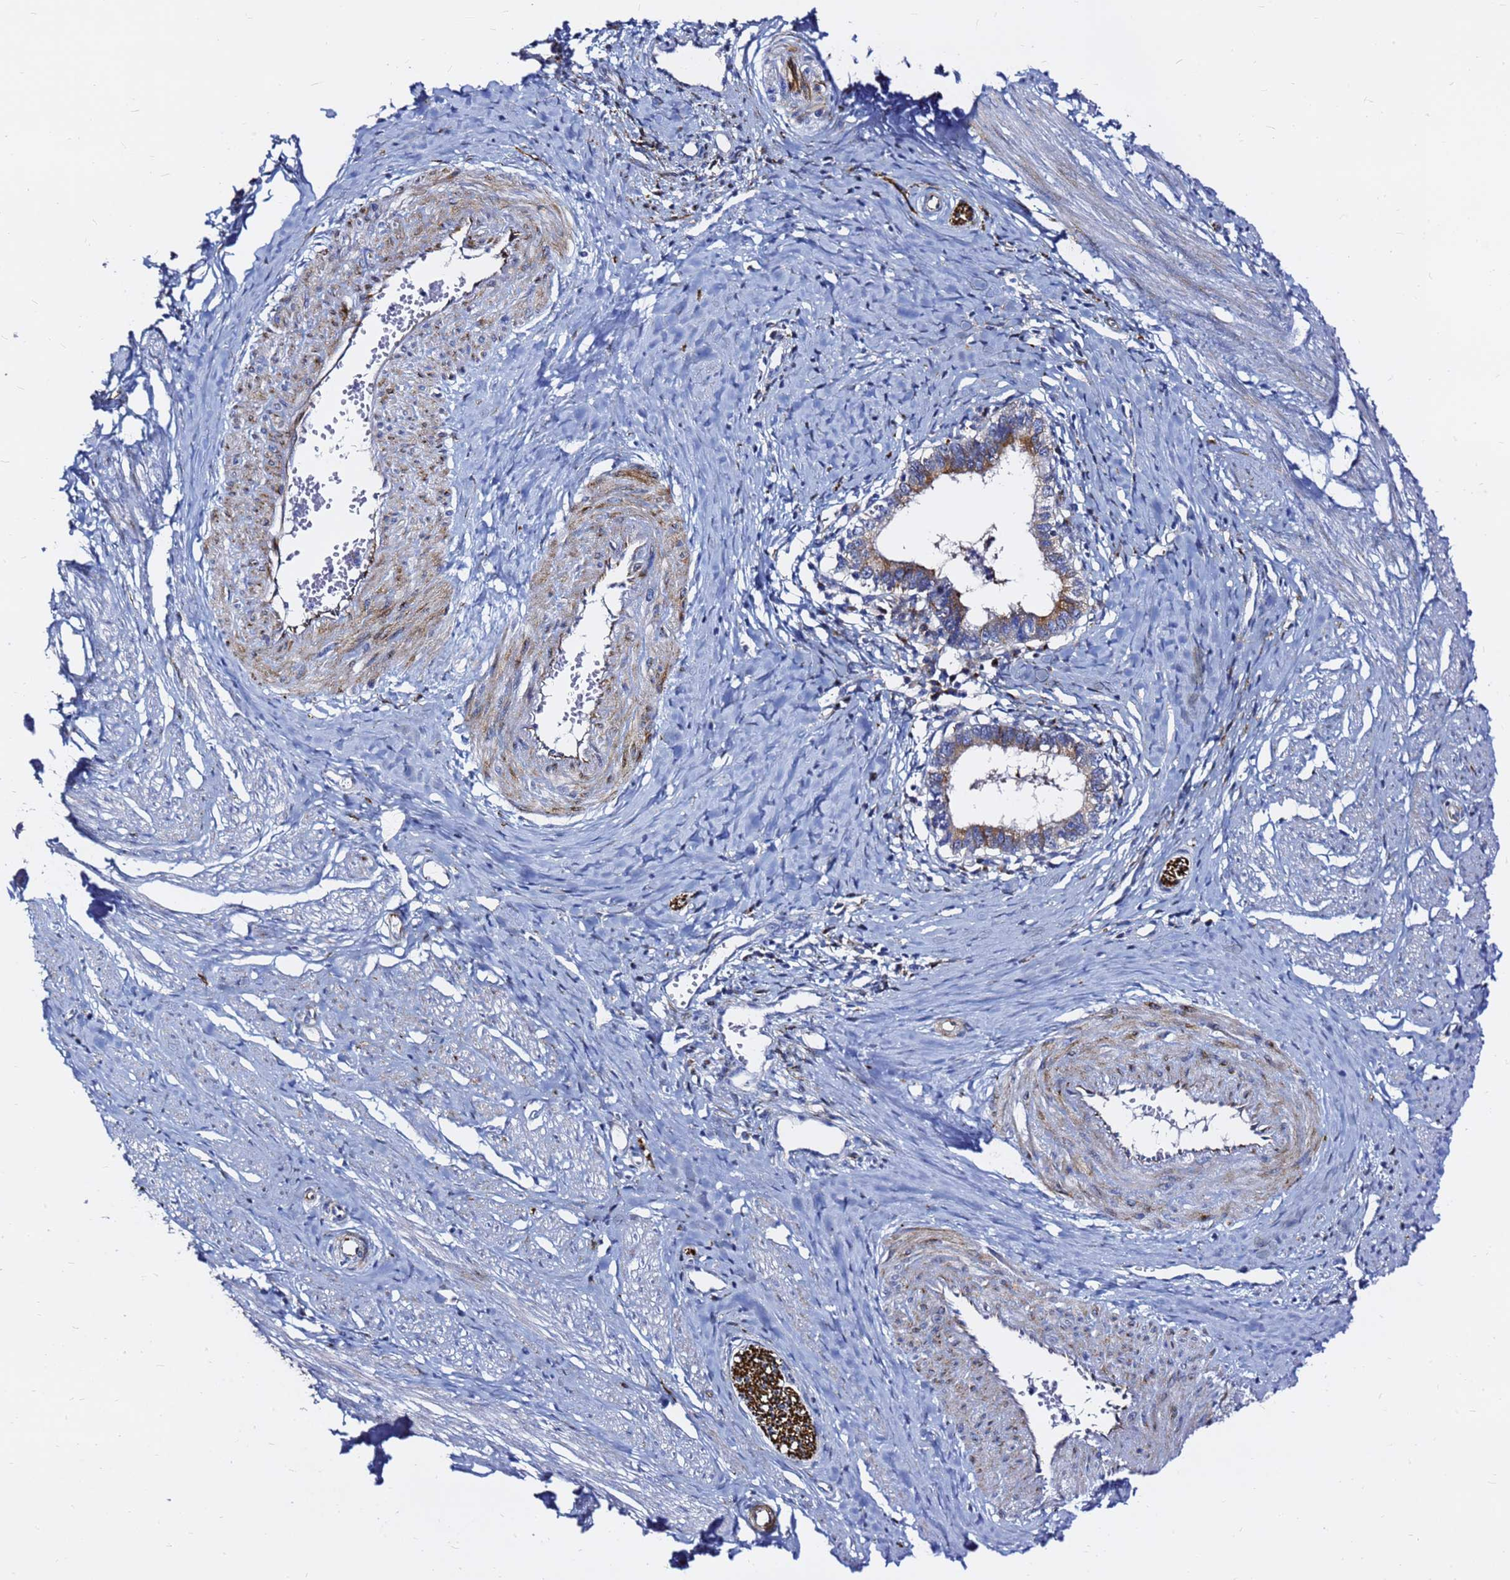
{"staining": {"intensity": "moderate", "quantity": ">75%", "location": "cytoplasmic/membranous"}, "tissue": "cervical cancer", "cell_type": "Tumor cells", "image_type": "cancer", "snomed": [{"axis": "morphology", "description": "Adenocarcinoma, NOS"}, {"axis": "topography", "description": "Cervix"}], "caption": "Cervical adenocarcinoma tissue demonstrates moderate cytoplasmic/membranous expression in approximately >75% of tumor cells, visualized by immunohistochemistry.", "gene": "TUBA8", "patient": {"sex": "female", "age": 36}}